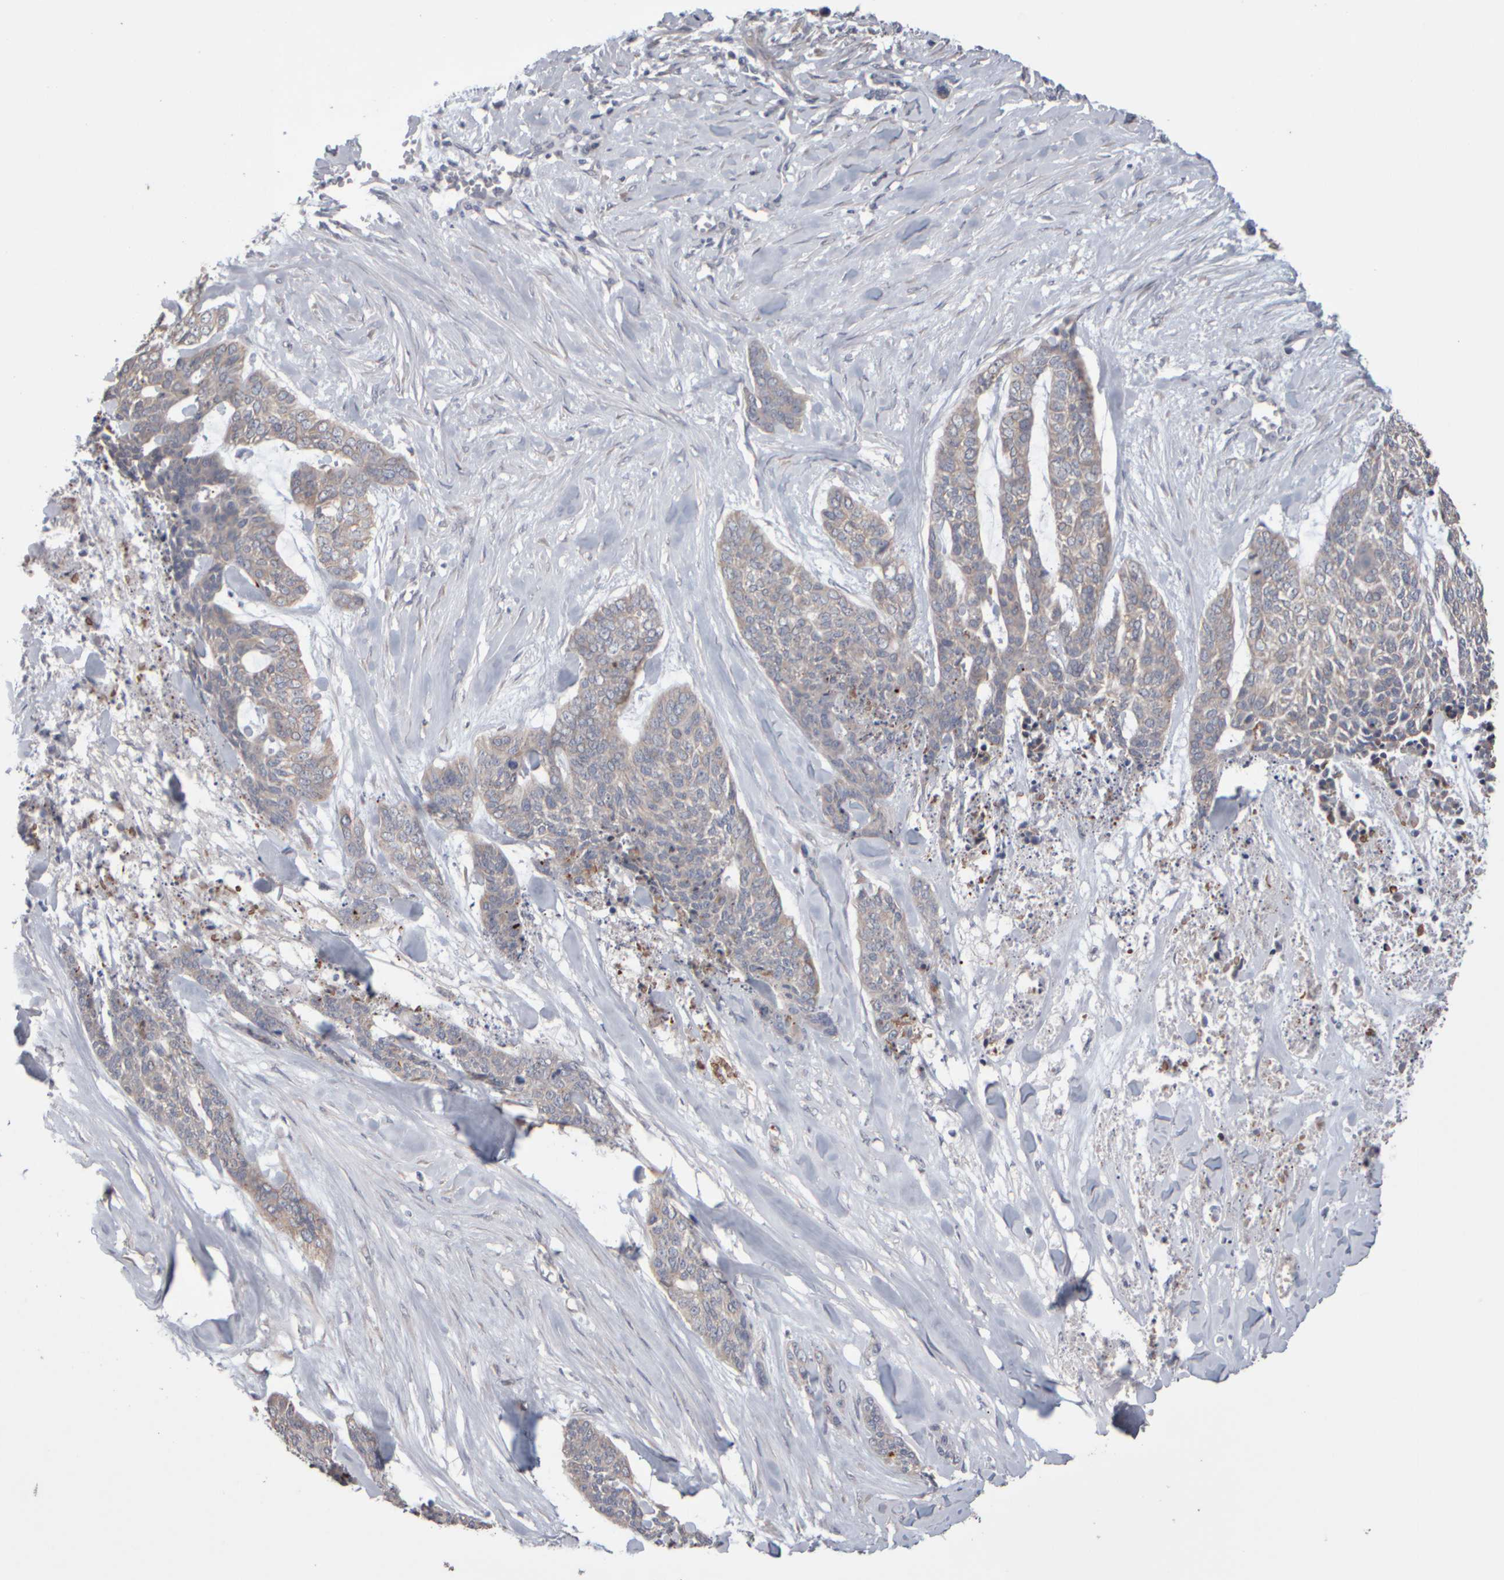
{"staining": {"intensity": "negative", "quantity": "none", "location": "none"}, "tissue": "skin cancer", "cell_type": "Tumor cells", "image_type": "cancer", "snomed": [{"axis": "morphology", "description": "Basal cell carcinoma"}, {"axis": "topography", "description": "Skin"}], "caption": "Immunohistochemistry image of skin cancer stained for a protein (brown), which demonstrates no staining in tumor cells.", "gene": "EPHX2", "patient": {"sex": "female", "age": 64}}